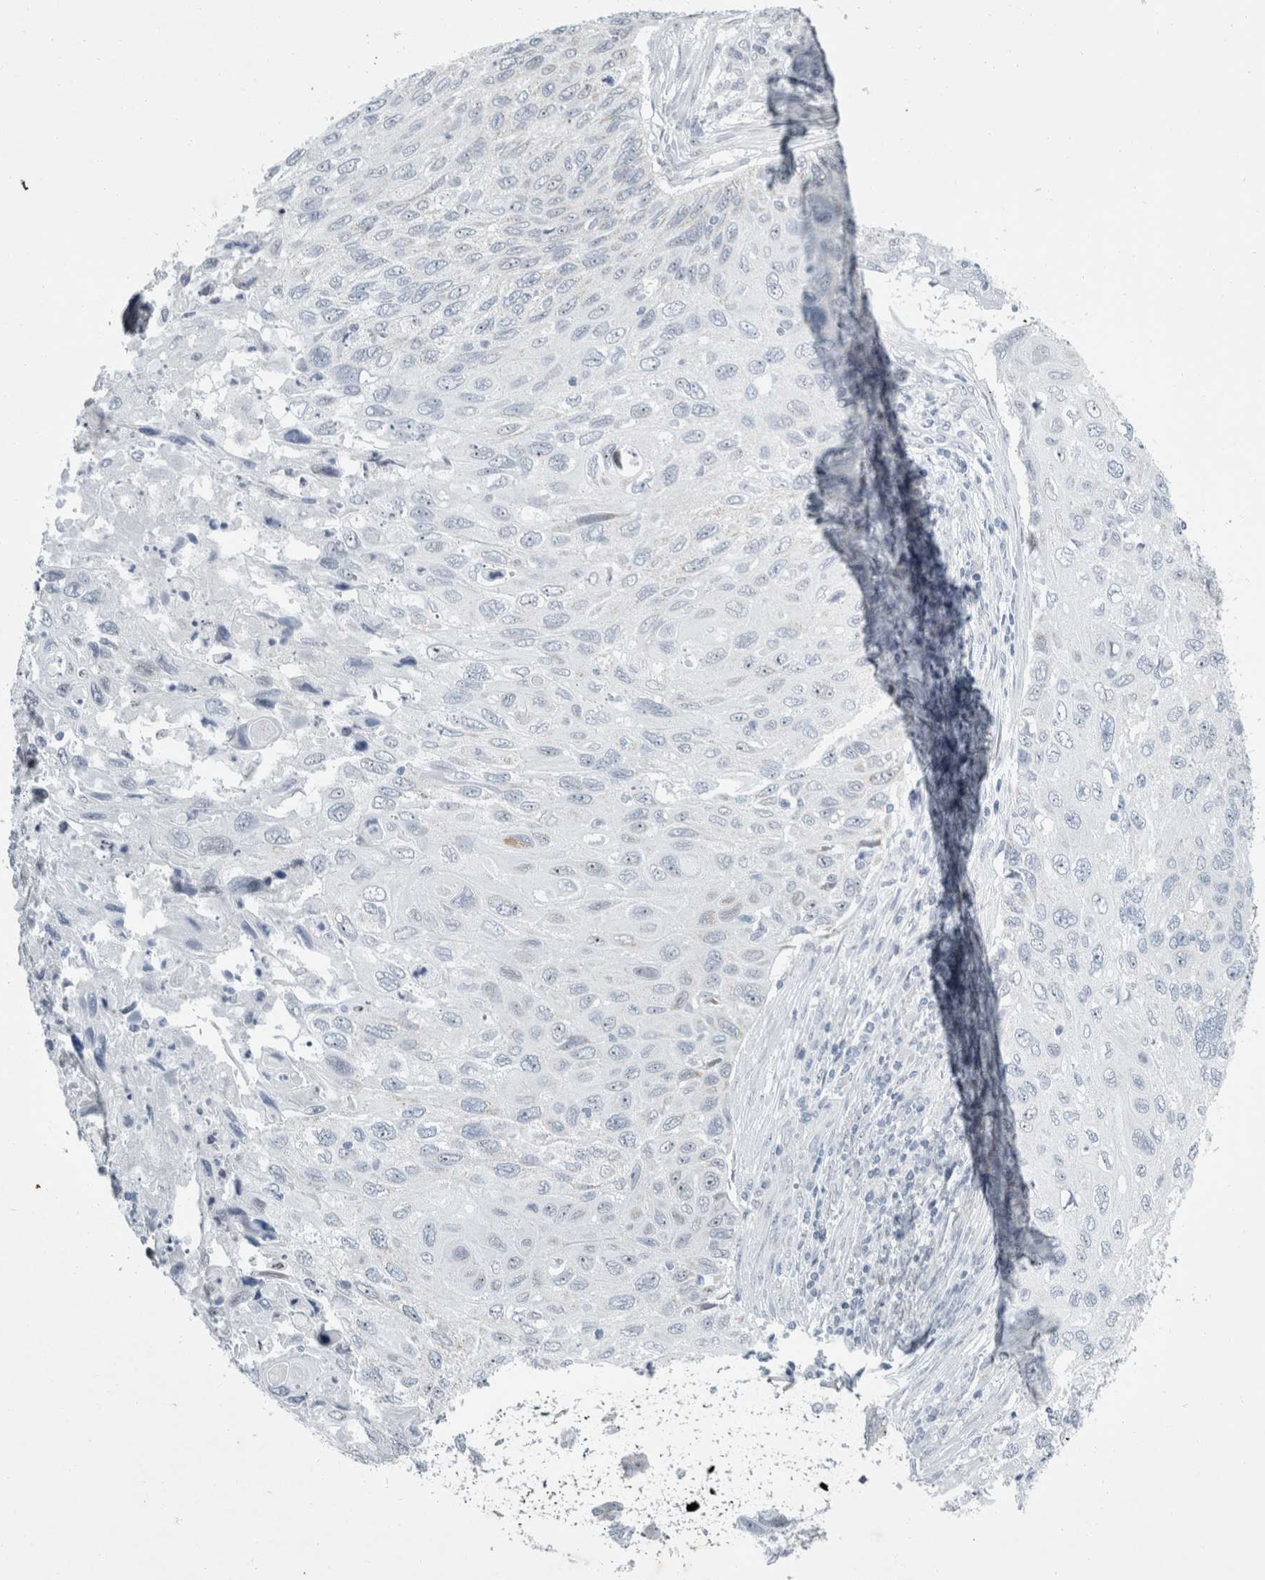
{"staining": {"intensity": "negative", "quantity": "none", "location": "none"}, "tissue": "cervical cancer", "cell_type": "Tumor cells", "image_type": "cancer", "snomed": [{"axis": "morphology", "description": "Squamous cell carcinoma, NOS"}, {"axis": "topography", "description": "Cervix"}], "caption": "This is an immunohistochemistry micrograph of human squamous cell carcinoma (cervical). There is no expression in tumor cells.", "gene": "FXYD7", "patient": {"sex": "female", "age": 70}}